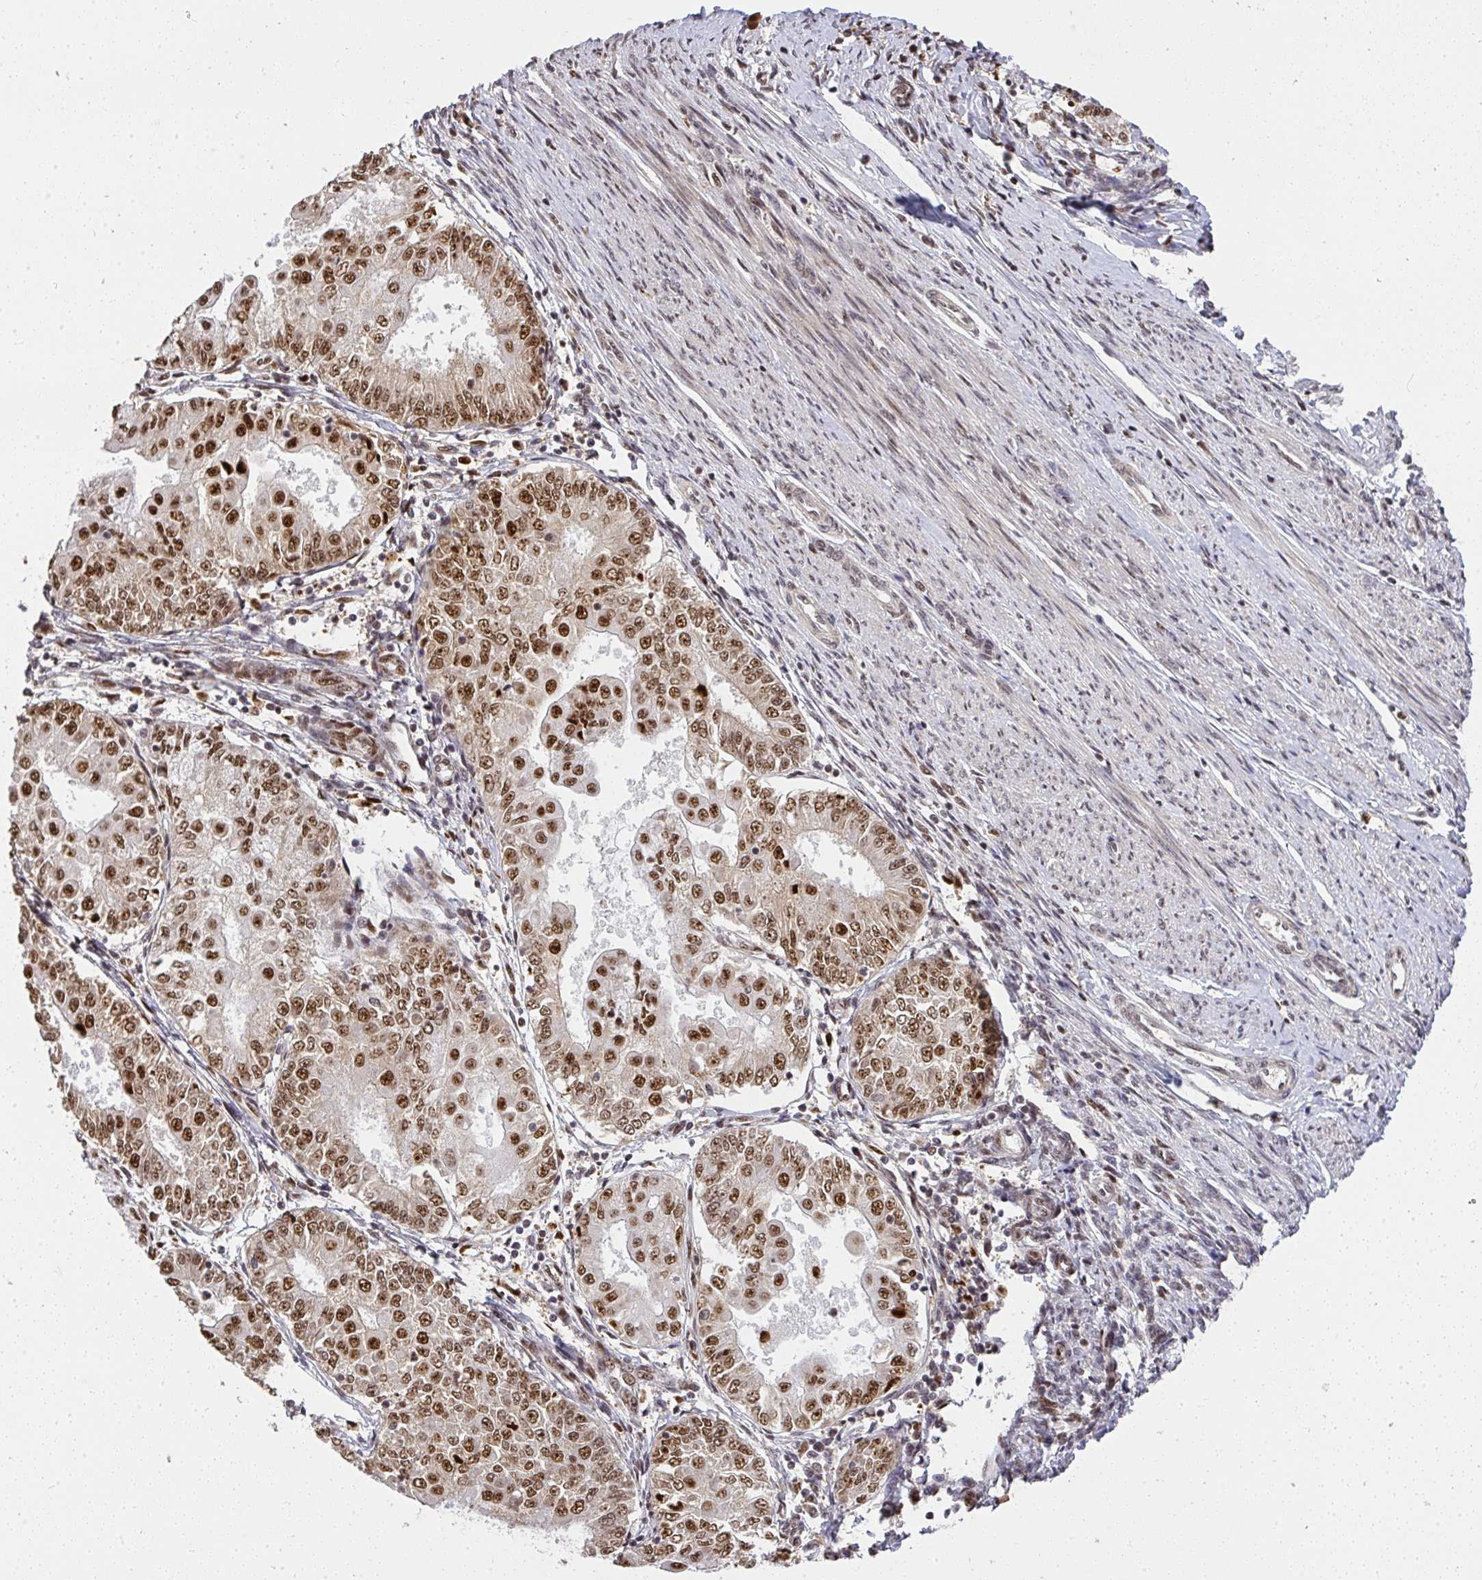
{"staining": {"intensity": "moderate", "quantity": ">75%", "location": "nuclear"}, "tissue": "endometrial cancer", "cell_type": "Tumor cells", "image_type": "cancer", "snomed": [{"axis": "morphology", "description": "Adenocarcinoma, NOS"}, {"axis": "topography", "description": "Endometrium"}], "caption": "Adenocarcinoma (endometrial) stained with DAB IHC shows medium levels of moderate nuclear staining in approximately >75% of tumor cells.", "gene": "U2AF1", "patient": {"sex": "female", "age": 68}}